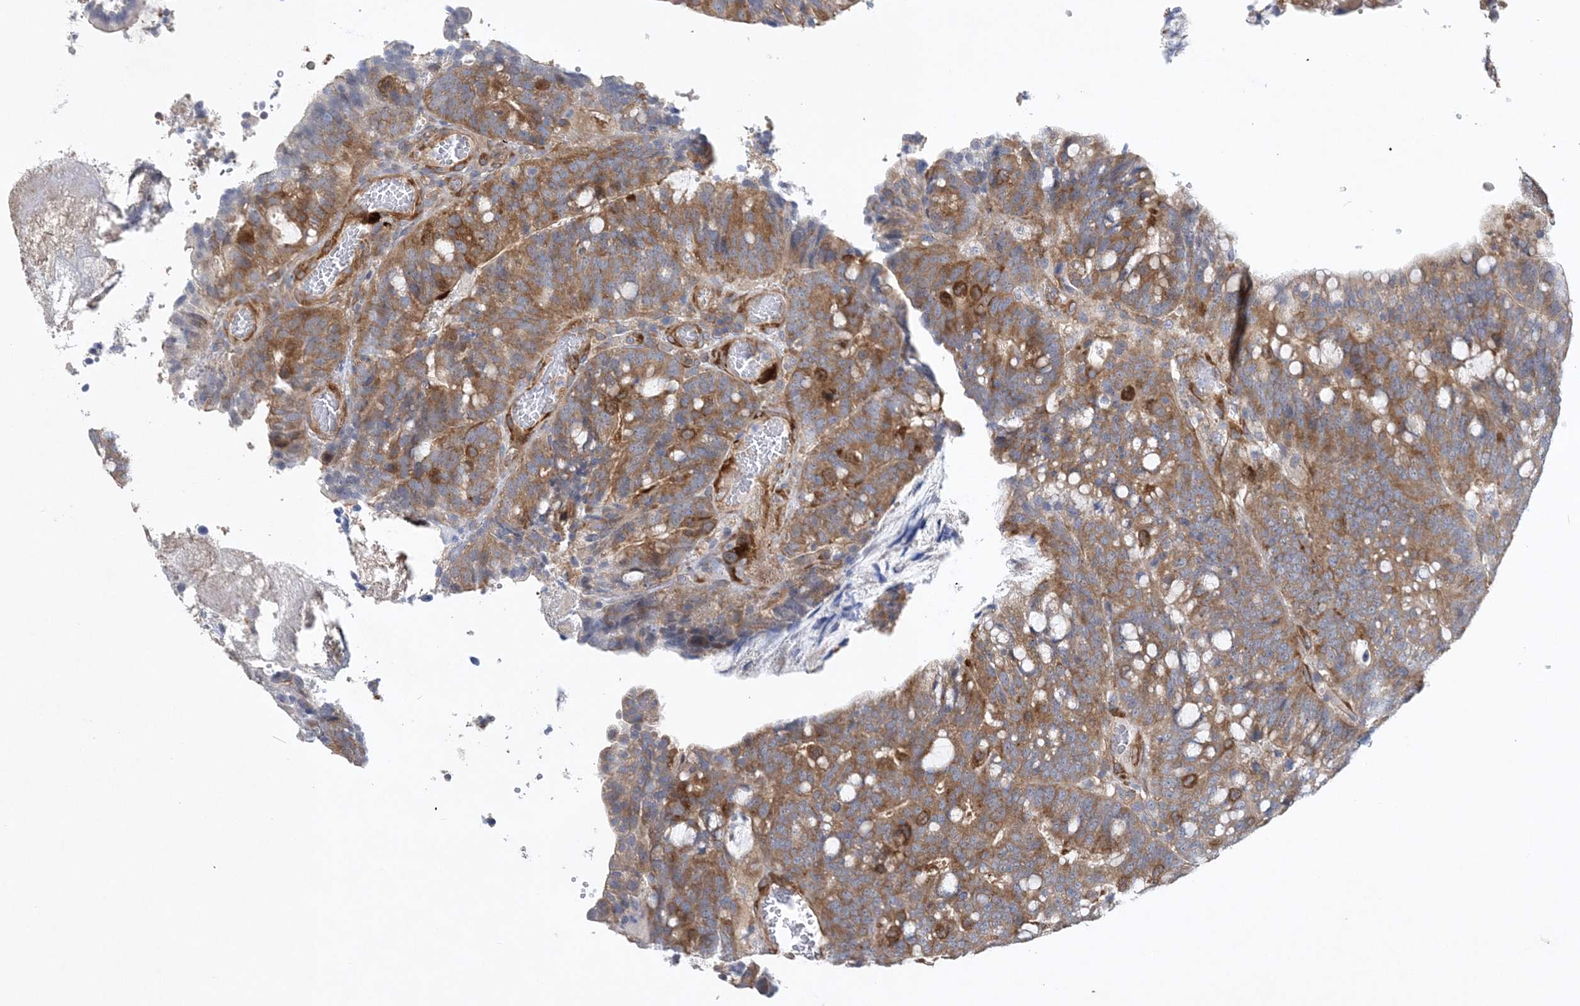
{"staining": {"intensity": "moderate", "quantity": ">75%", "location": "cytoplasmic/membranous"}, "tissue": "colorectal cancer", "cell_type": "Tumor cells", "image_type": "cancer", "snomed": [{"axis": "morphology", "description": "Adenocarcinoma, NOS"}, {"axis": "topography", "description": "Colon"}], "caption": "Human colorectal cancer stained with a brown dye exhibits moderate cytoplasmic/membranous positive expression in approximately >75% of tumor cells.", "gene": "MAP4K5", "patient": {"sex": "female", "age": 66}}